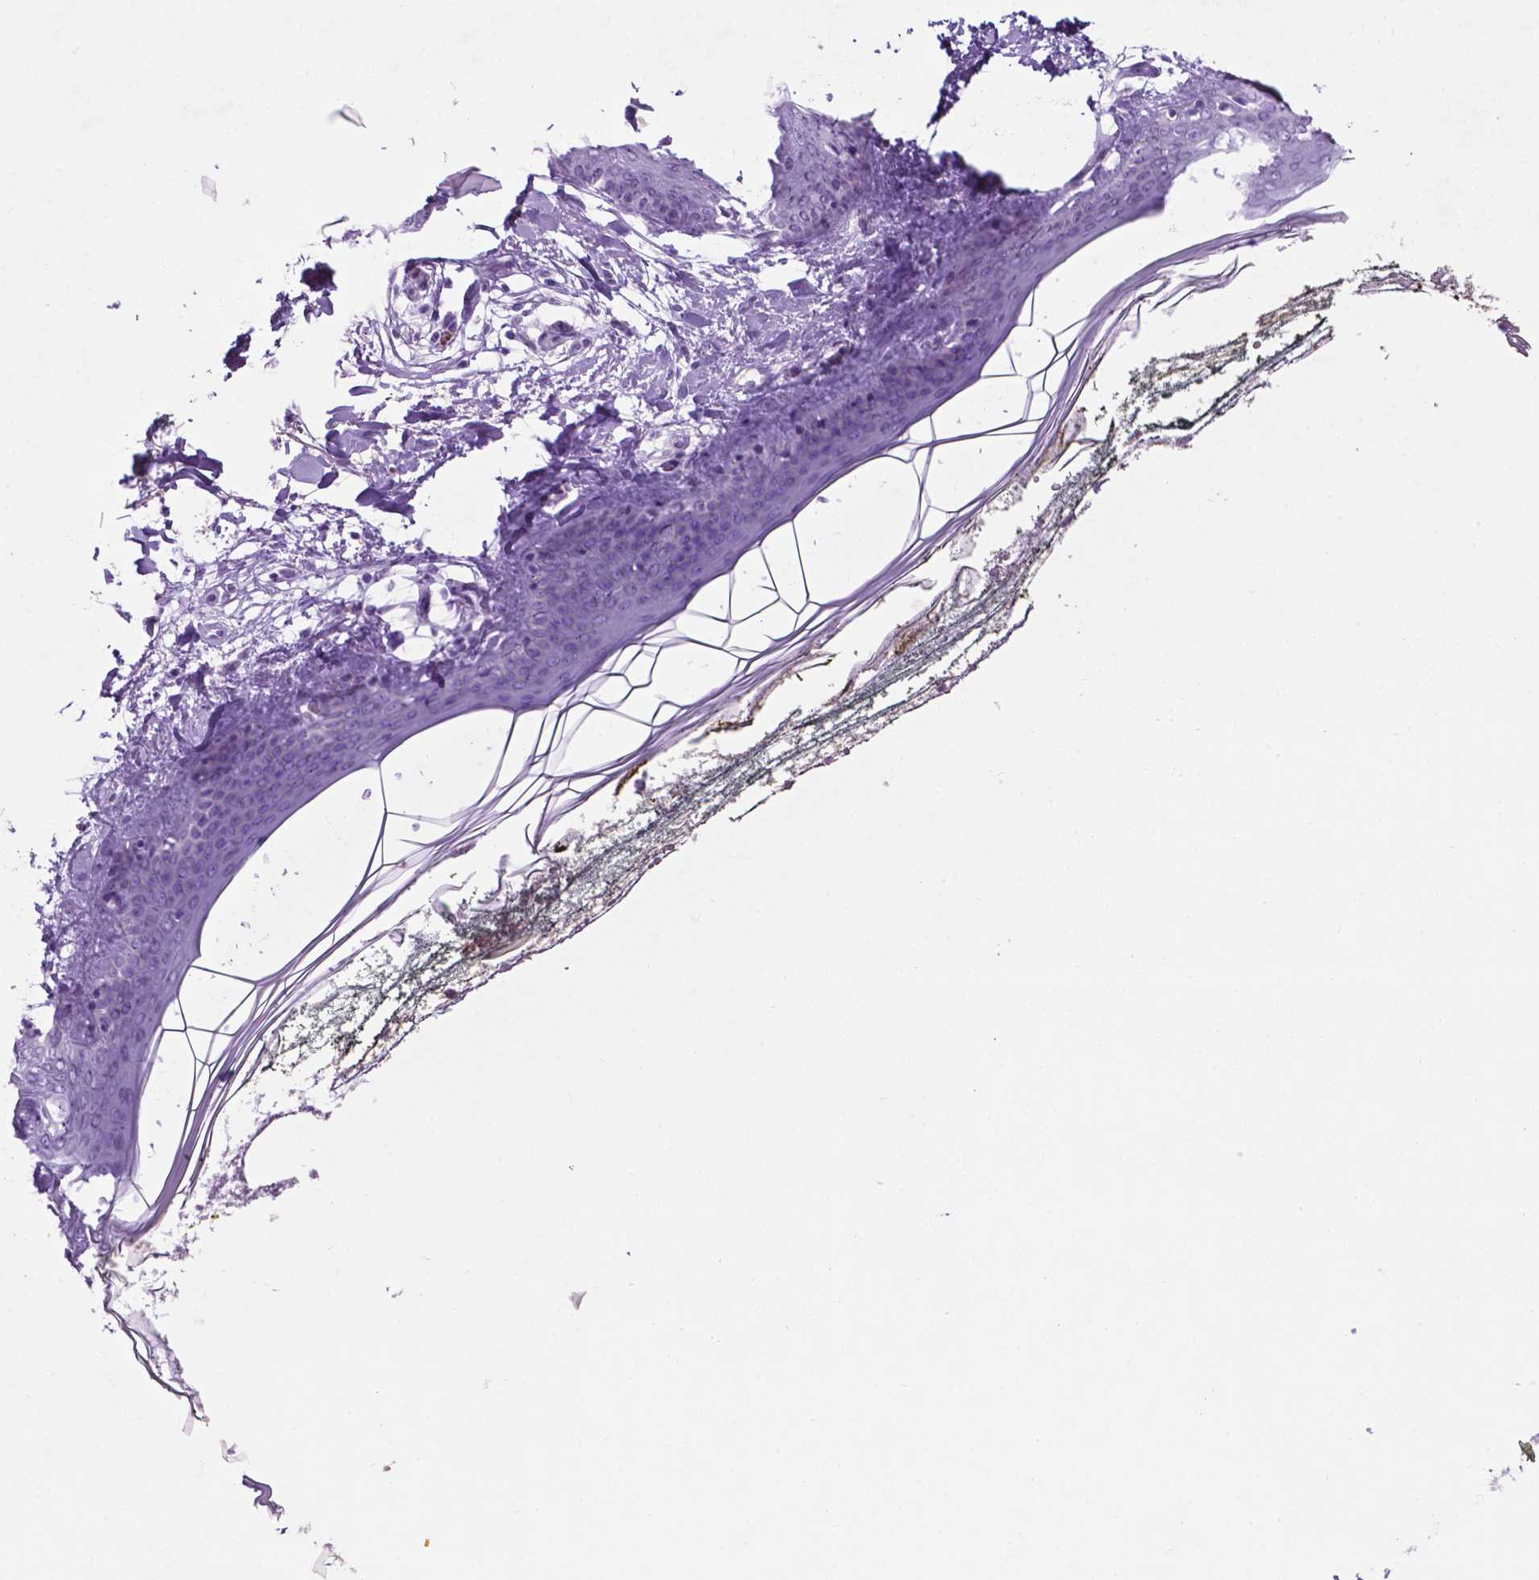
{"staining": {"intensity": "negative", "quantity": "none", "location": "none"}, "tissue": "skin", "cell_type": "Fibroblasts", "image_type": "normal", "snomed": [{"axis": "morphology", "description": "Normal tissue, NOS"}, {"axis": "topography", "description": "Skin"}], "caption": "A high-resolution micrograph shows immunohistochemistry staining of normal skin, which shows no significant positivity in fibroblasts. (DAB (3,3'-diaminobenzidine) immunohistochemistry visualized using brightfield microscopy, high magnification).", "gene": "PHGR1", "patient": {"sex": "female", "age": 34}}